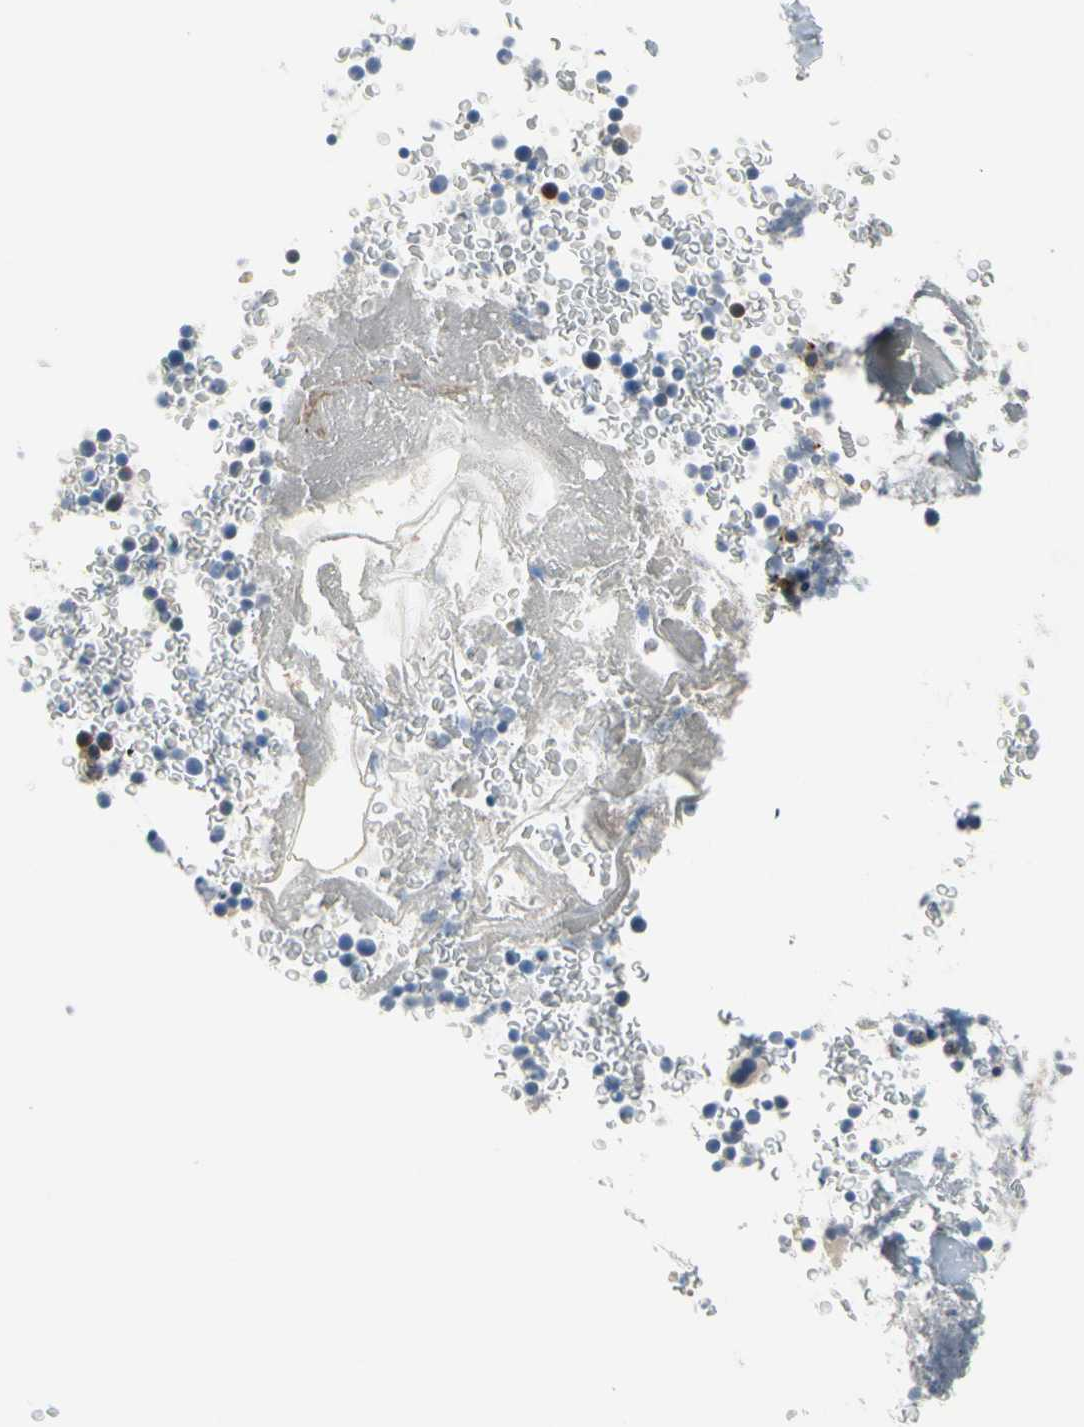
{"staining": {"intensity": "moderate", "quantity": "<25%", "location": "cytoplasmic/membranous"}, "tissue": "bone marrow", "cell_type": "Hematopoietic cells", "image_type": "normal", "snomed": [{"axis": "morphology", "description": "Normal tissue, NOS"}, {"axis": "topography", "description": "Bone marrow"}], "caption": "DAB (3,3'-diaminobenzidine) immunohistochemical staining of normal human bone marrow demonstrates moderate cytoplasmic/membranous protein expression in about <25% of hematopoietic cells. The staining was performed using DAB to visualize the protein expression in brown, while the nuclei were stained in blue with hematoxylin (Magnification: 20x).", "gene": "LGR6", "patient": {"sex": "male"}}